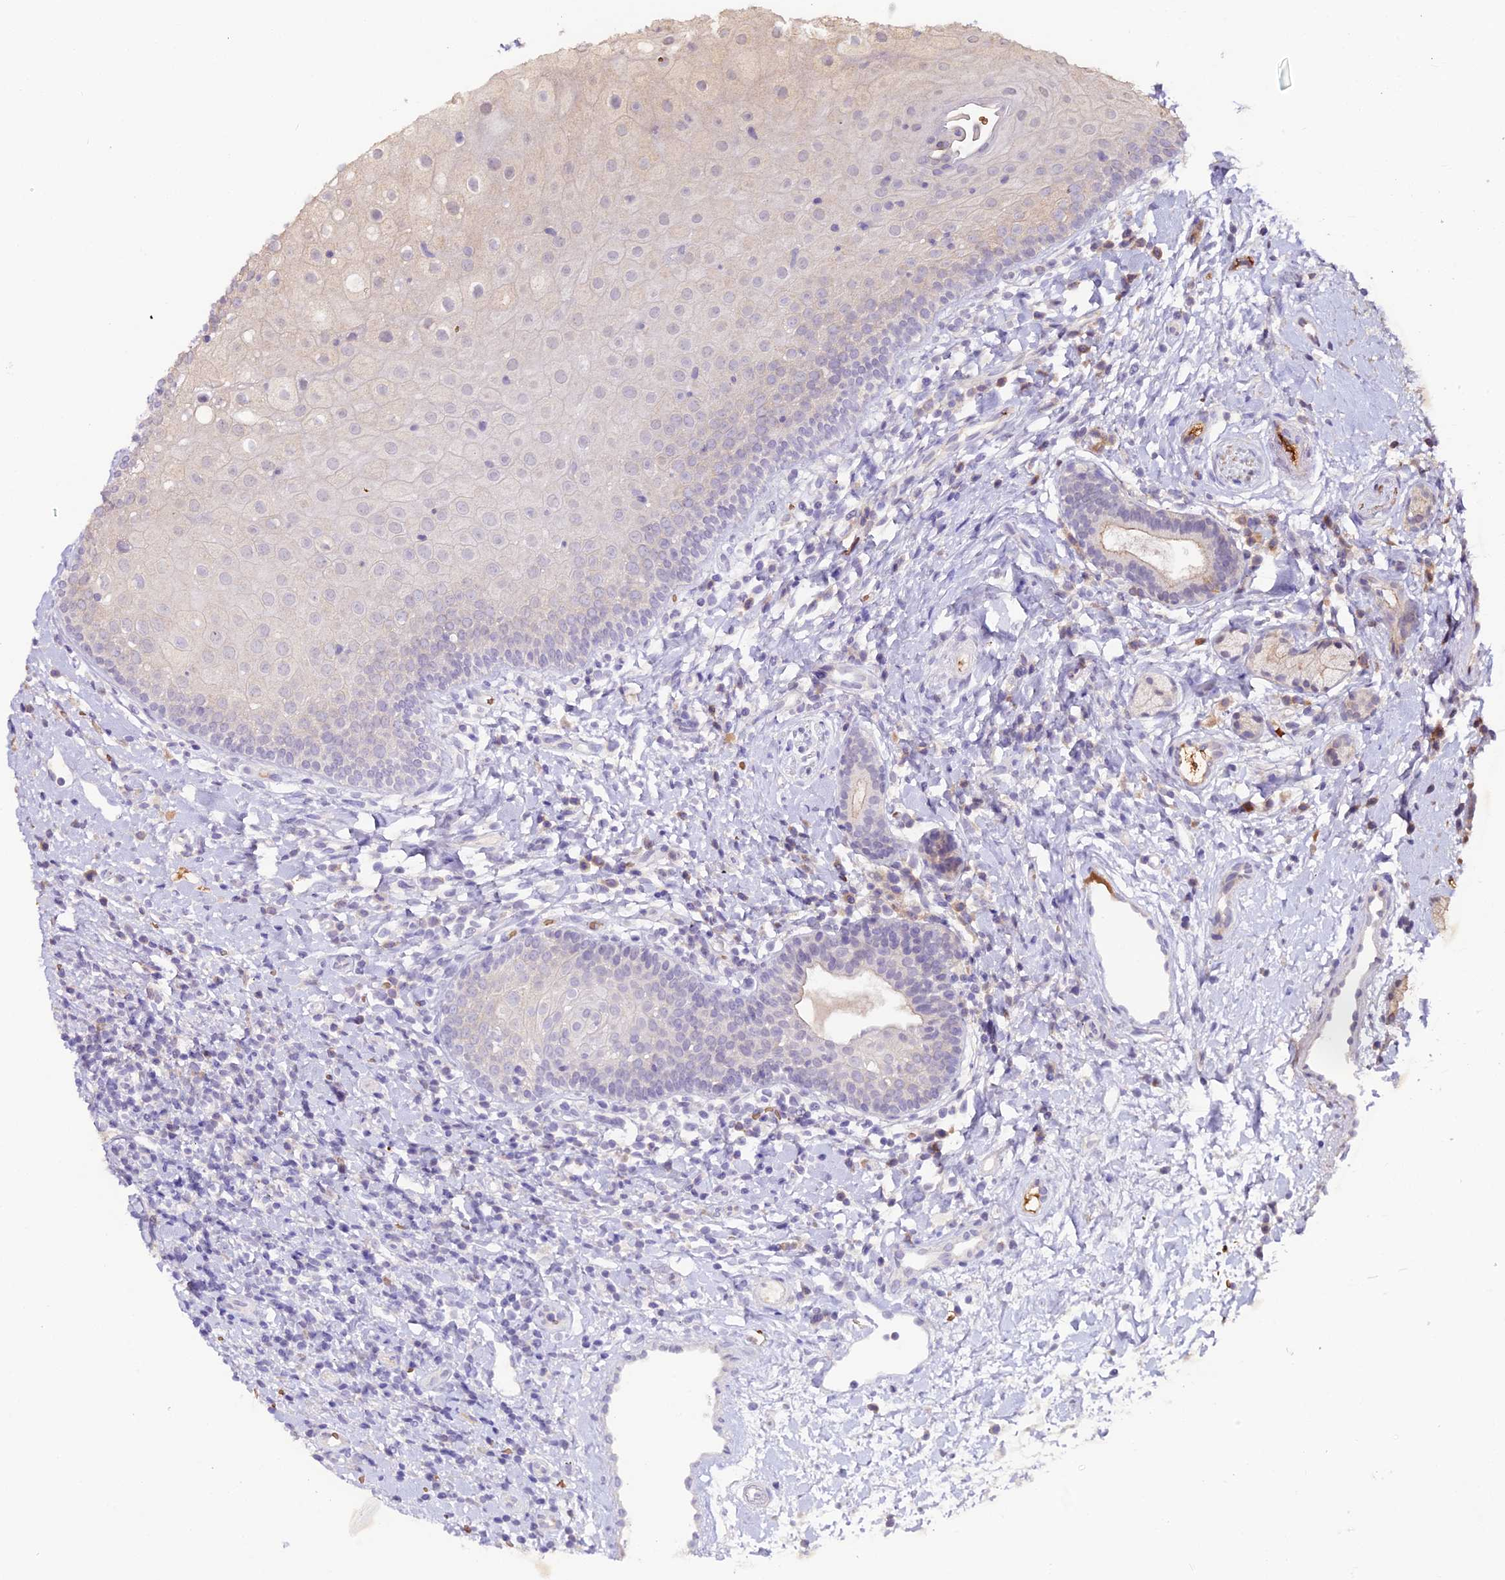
{"staining": {"intensity": "moderate", "quantity": "25%-75%", "location": "cytoplasmic/membranous"}, "tissue": "oral mucosa", "cell_type": "Squamous epithelial cells", "image_type": "normal", "snomed": [{"axis": "morphology", "description": "Normal tissue, NOS"}, {"axis": "topography", "description": "Oral tissue"}], "caption": "Immunohistochemistry staining of benign oral mucosa, which exhibits medium levels of moderate cytoplasmic/membranous expression in approximately 25%-75% of squamous epithelial cells indicating moderate cytoplasmic/membranous protein staining. The staining was performed using DAB (brown) for protein detection and nuclei were counterstained in hematoxylin (blue).", "gene": "ZDBF2", "patient": {"sex": "male", "age": 46}}